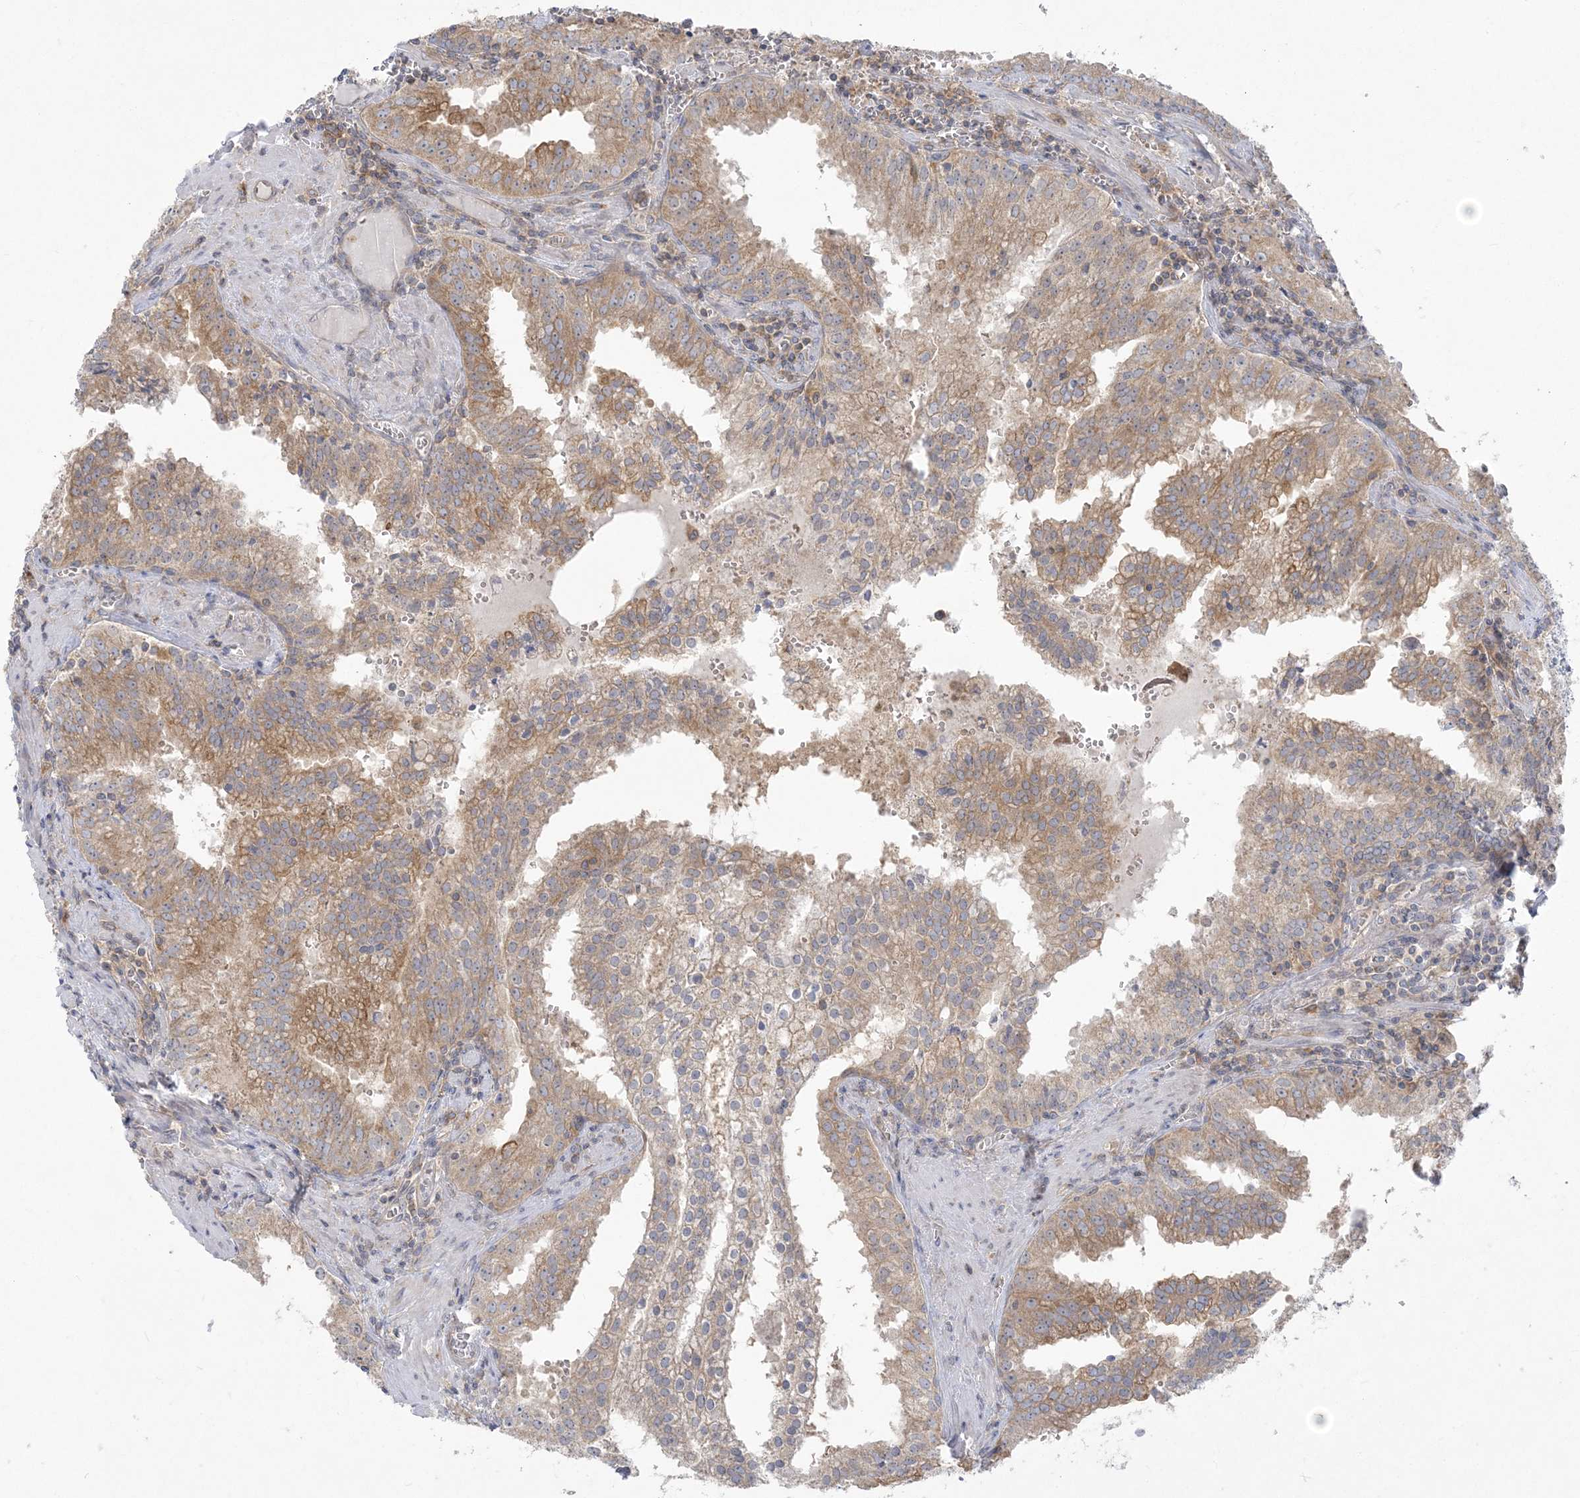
{"staining": {"intensity": "moderate", "quantity": ">75%", "location": "cytoplasmic/membranous"}, "tissue": "prostate cancer", "cell_type": "Tumor cells", "image_type": "cancer", "snomed": [{"axis": "morphology", "description": "Adenocarcinoma, High grade"}, {"axis": "topography", "description": "Prostate"}], "caption": "A medium amount of moderate cytoplasmic/membranous staining is present in about >75% of tumor cells in prostate high-grade adenocarcinoma tissue.", "gene": "ZC3H6", "patient": {"sex": "male", "age": 68}}